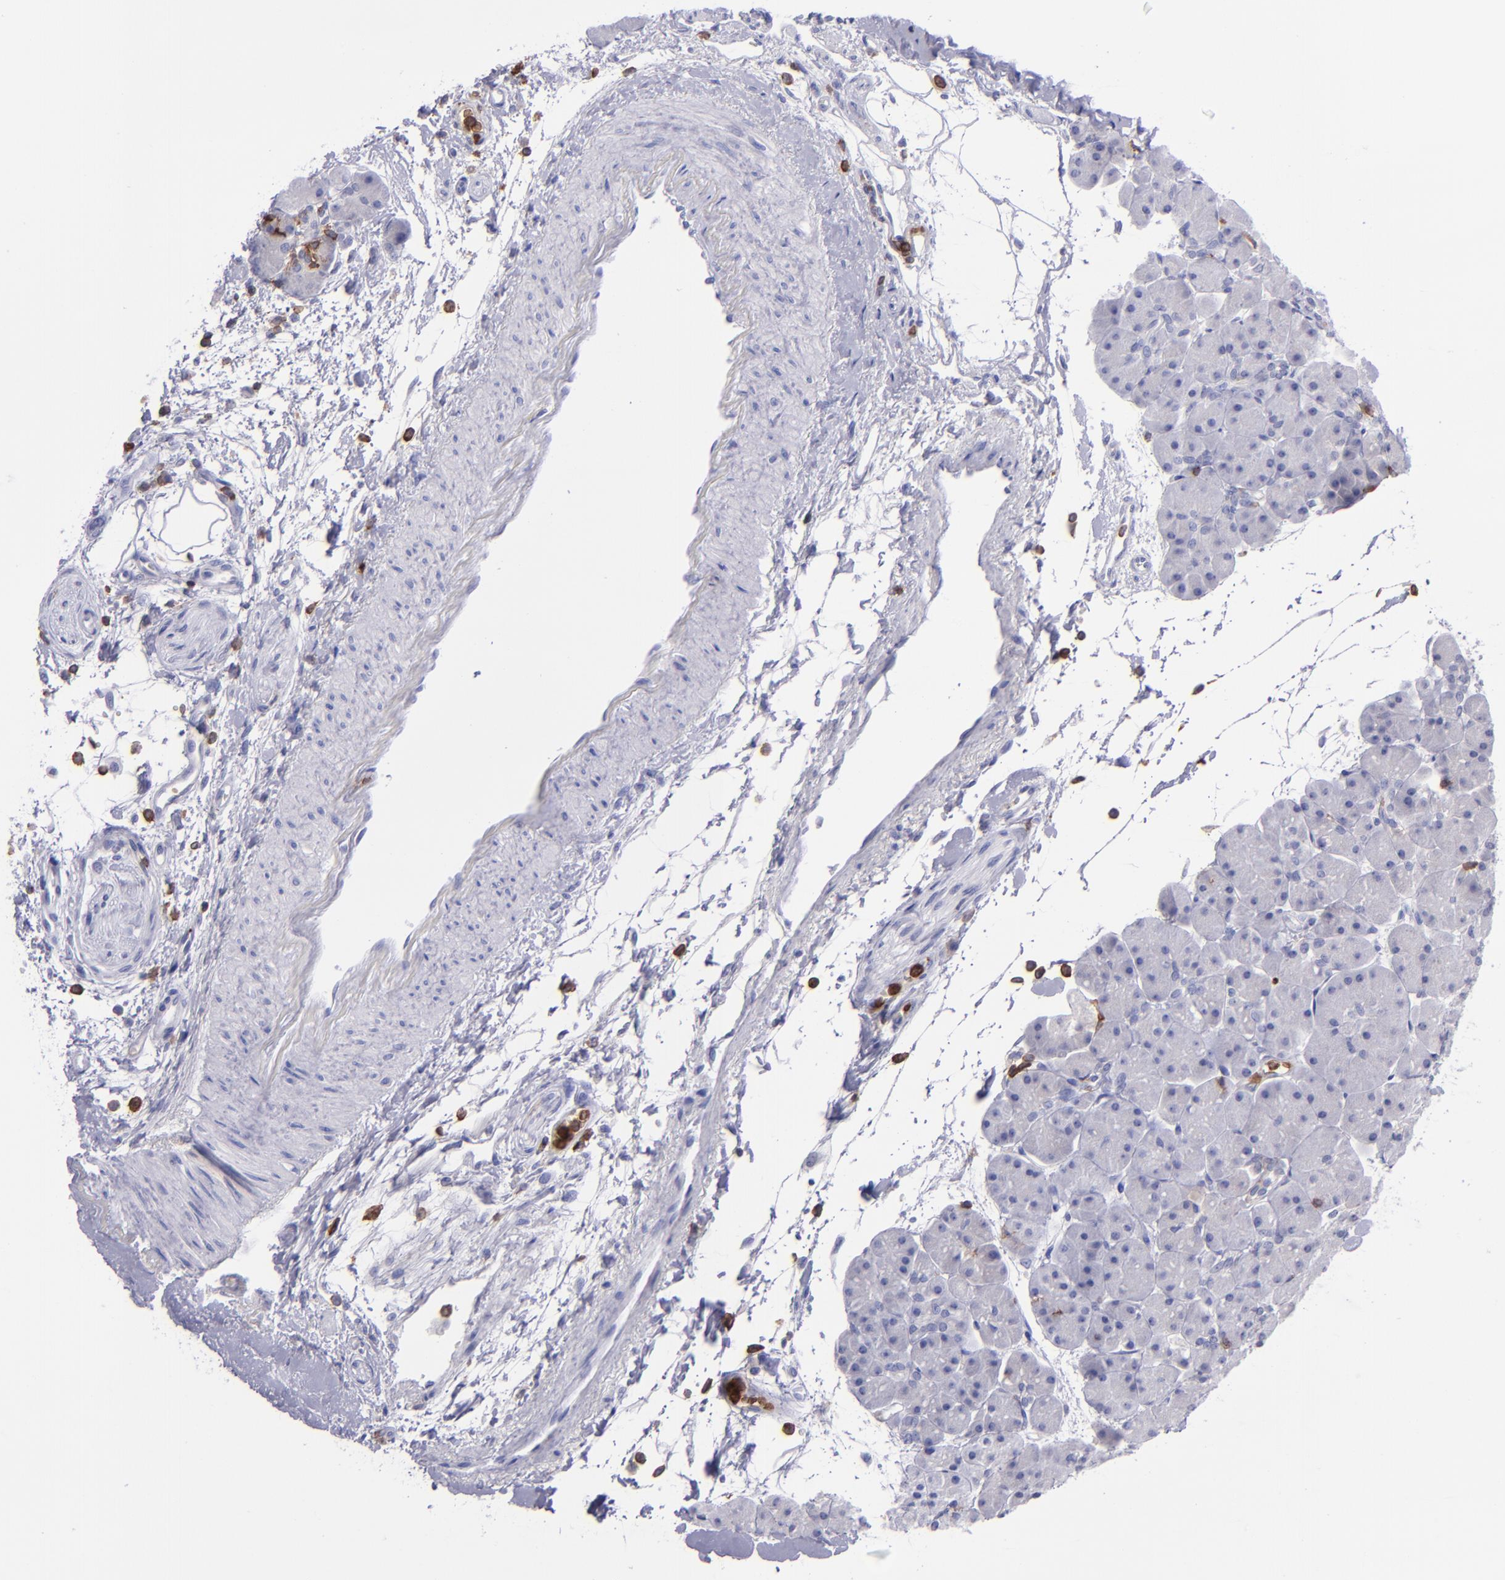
{"staining": {"intensity": "negative", "quantity": "none", "location": "none"}, "tissue": "pancreas", "cell_type": "Exocrine glandular cells", "image_type": "normal", "snomed": [{"axis": "morphology", "description": "Normal tissue, NOS"}, {"axis": "topography", "description": "Pancreas"}], "caption": "An image of pancreas stained for a protein shows no brown staining in exocrine glandular cells. (Brightfield microscopy of DAB (3,3'-diaminobenzidine) immunohistochemistry at high magnification).", "gene": "ICAM3", "patient": {"sex": "male", "age": 66}}